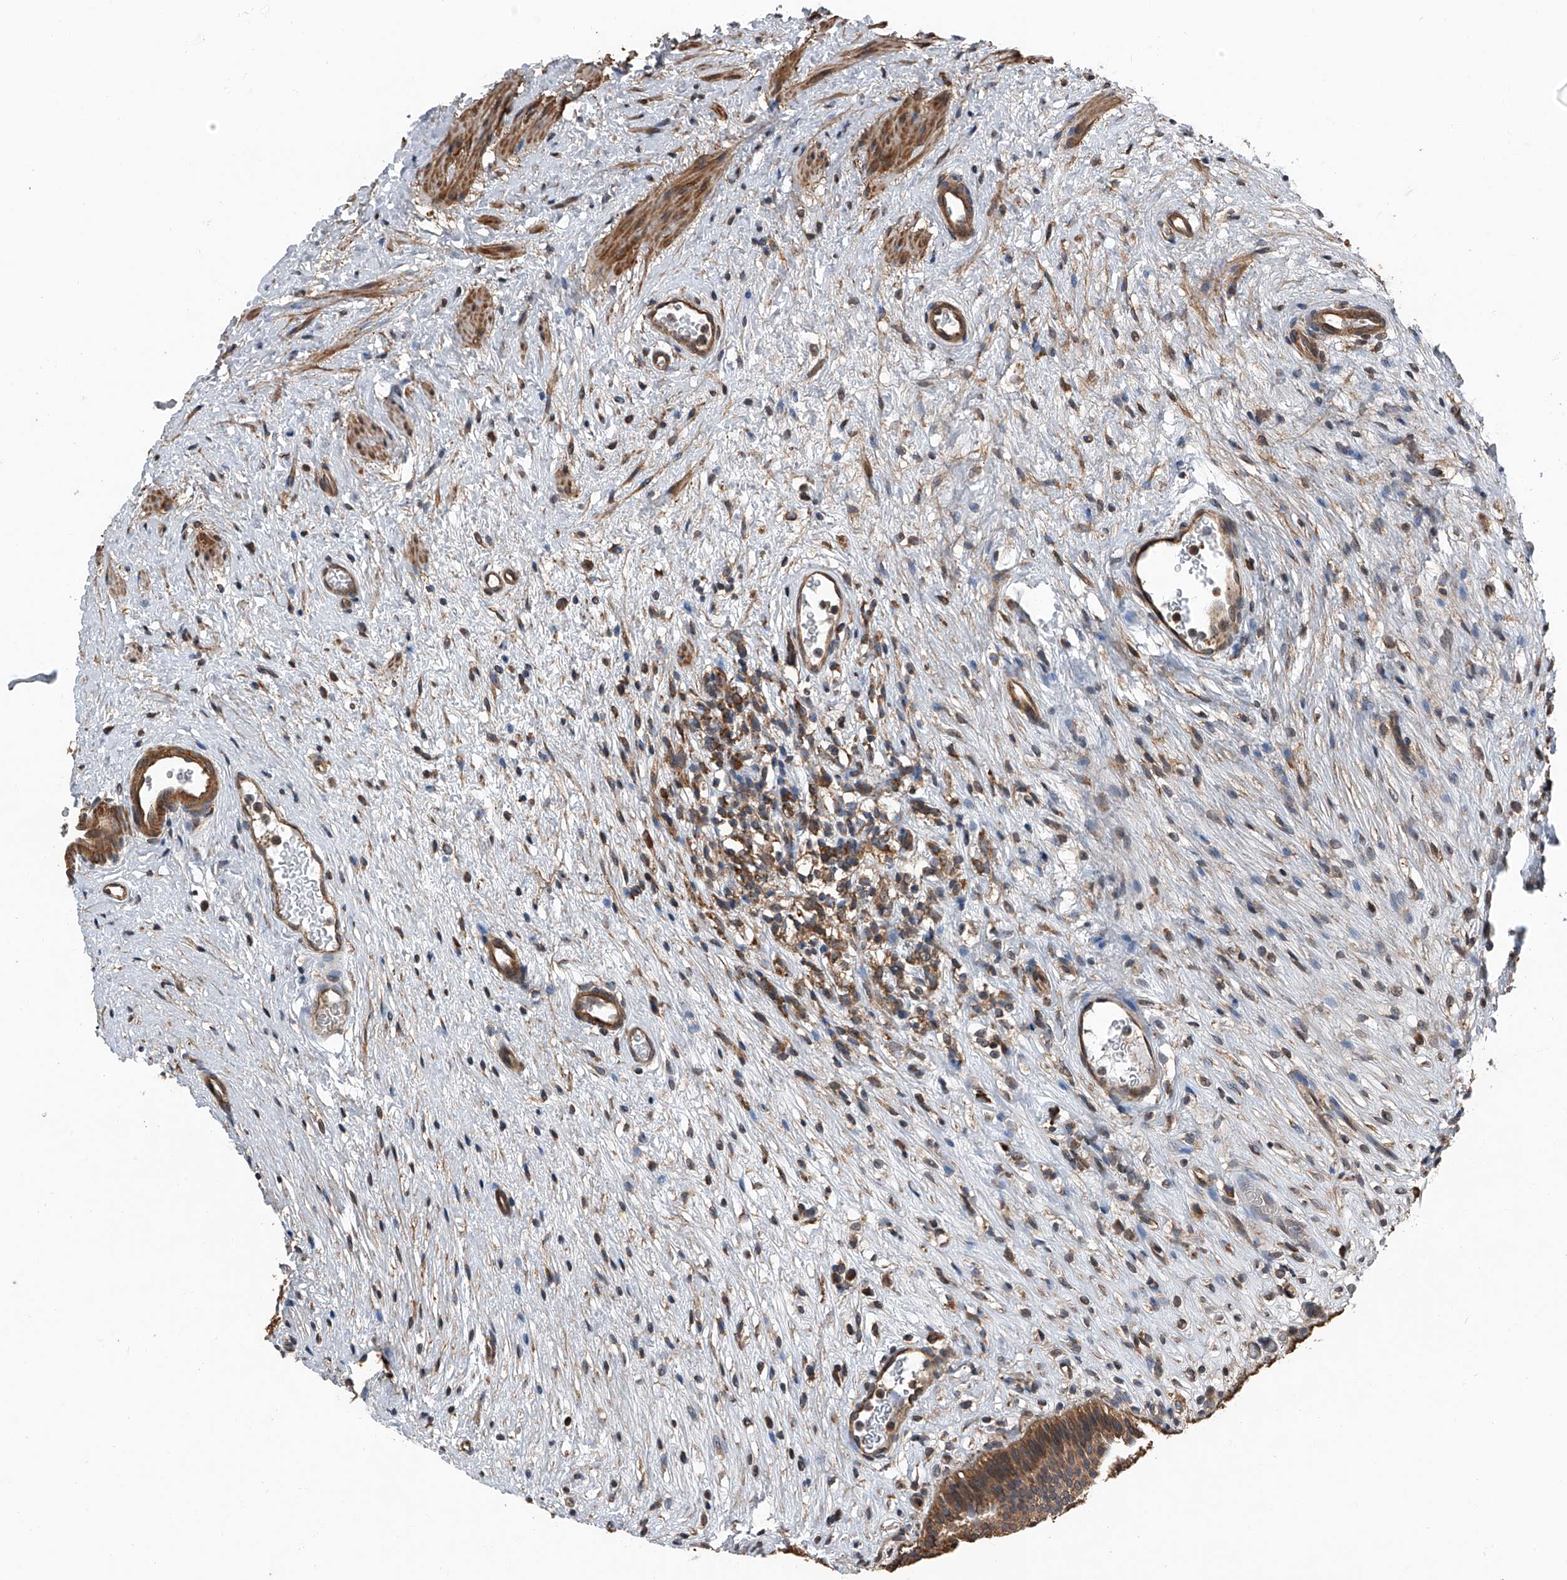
{"staining": {"intensity": "strong", "quantity": ">75%", "location": "cytoplasmic/membranous"}, "tissue": "urinary bladder", "cell_type": "Urothelial cells", "image_type": "normal", "snomed": [{"axis": "morphology", "description": "Normal tissue, NOS"}, {"axis": "topography", "description": "Urinary bladder"}], "caption": "Immunohistochemistry (IHC) micrograph of benign human urinary bladder stained for a protein (brown), which displays high levels of strong cytoplasmic/membranous expression in approximately >75% of urothelial cells.", "gene": "KCNJ2", "patient": {"sex": "male", "age": 1}}